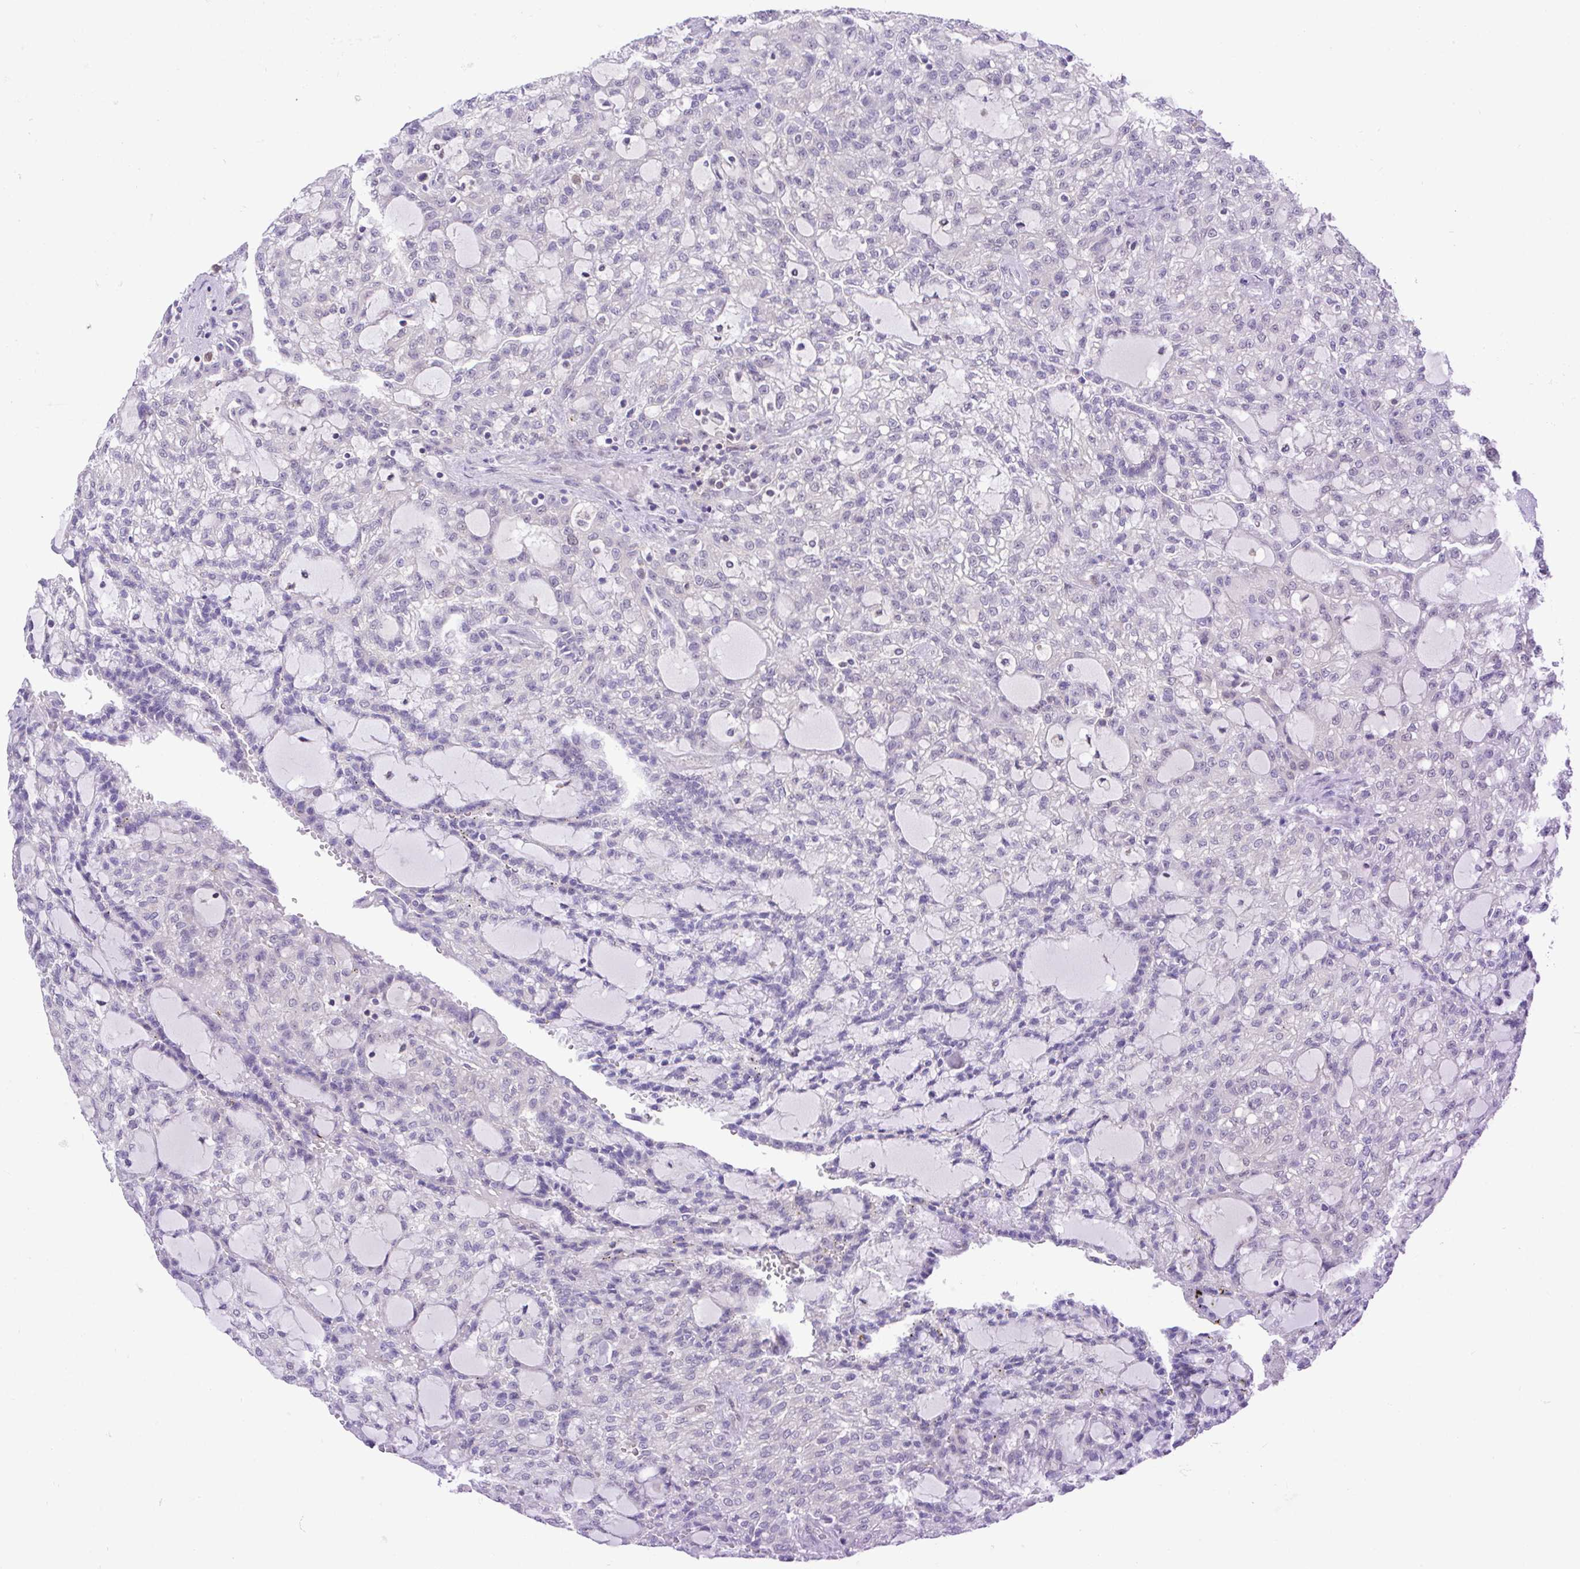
{"staining": {"intensity": "negative", "quantity": "none", "location": "none"}, "tissue": "renal cancer", "cell_type": "Tumor cells", "image_type": "cancer", "snomed": [{"axis": "morphology", "description": "Adenocarcinoma, NOS"}, {"axis": "topography", "description": "Kidney"}], "caption": "An immunohistochemistry micrograph of renal cancer is shown. There is no staining in tumor cells of renal cancer.", "gene": "ZNF444", "patient": {"sex": "male", "age": 63}}